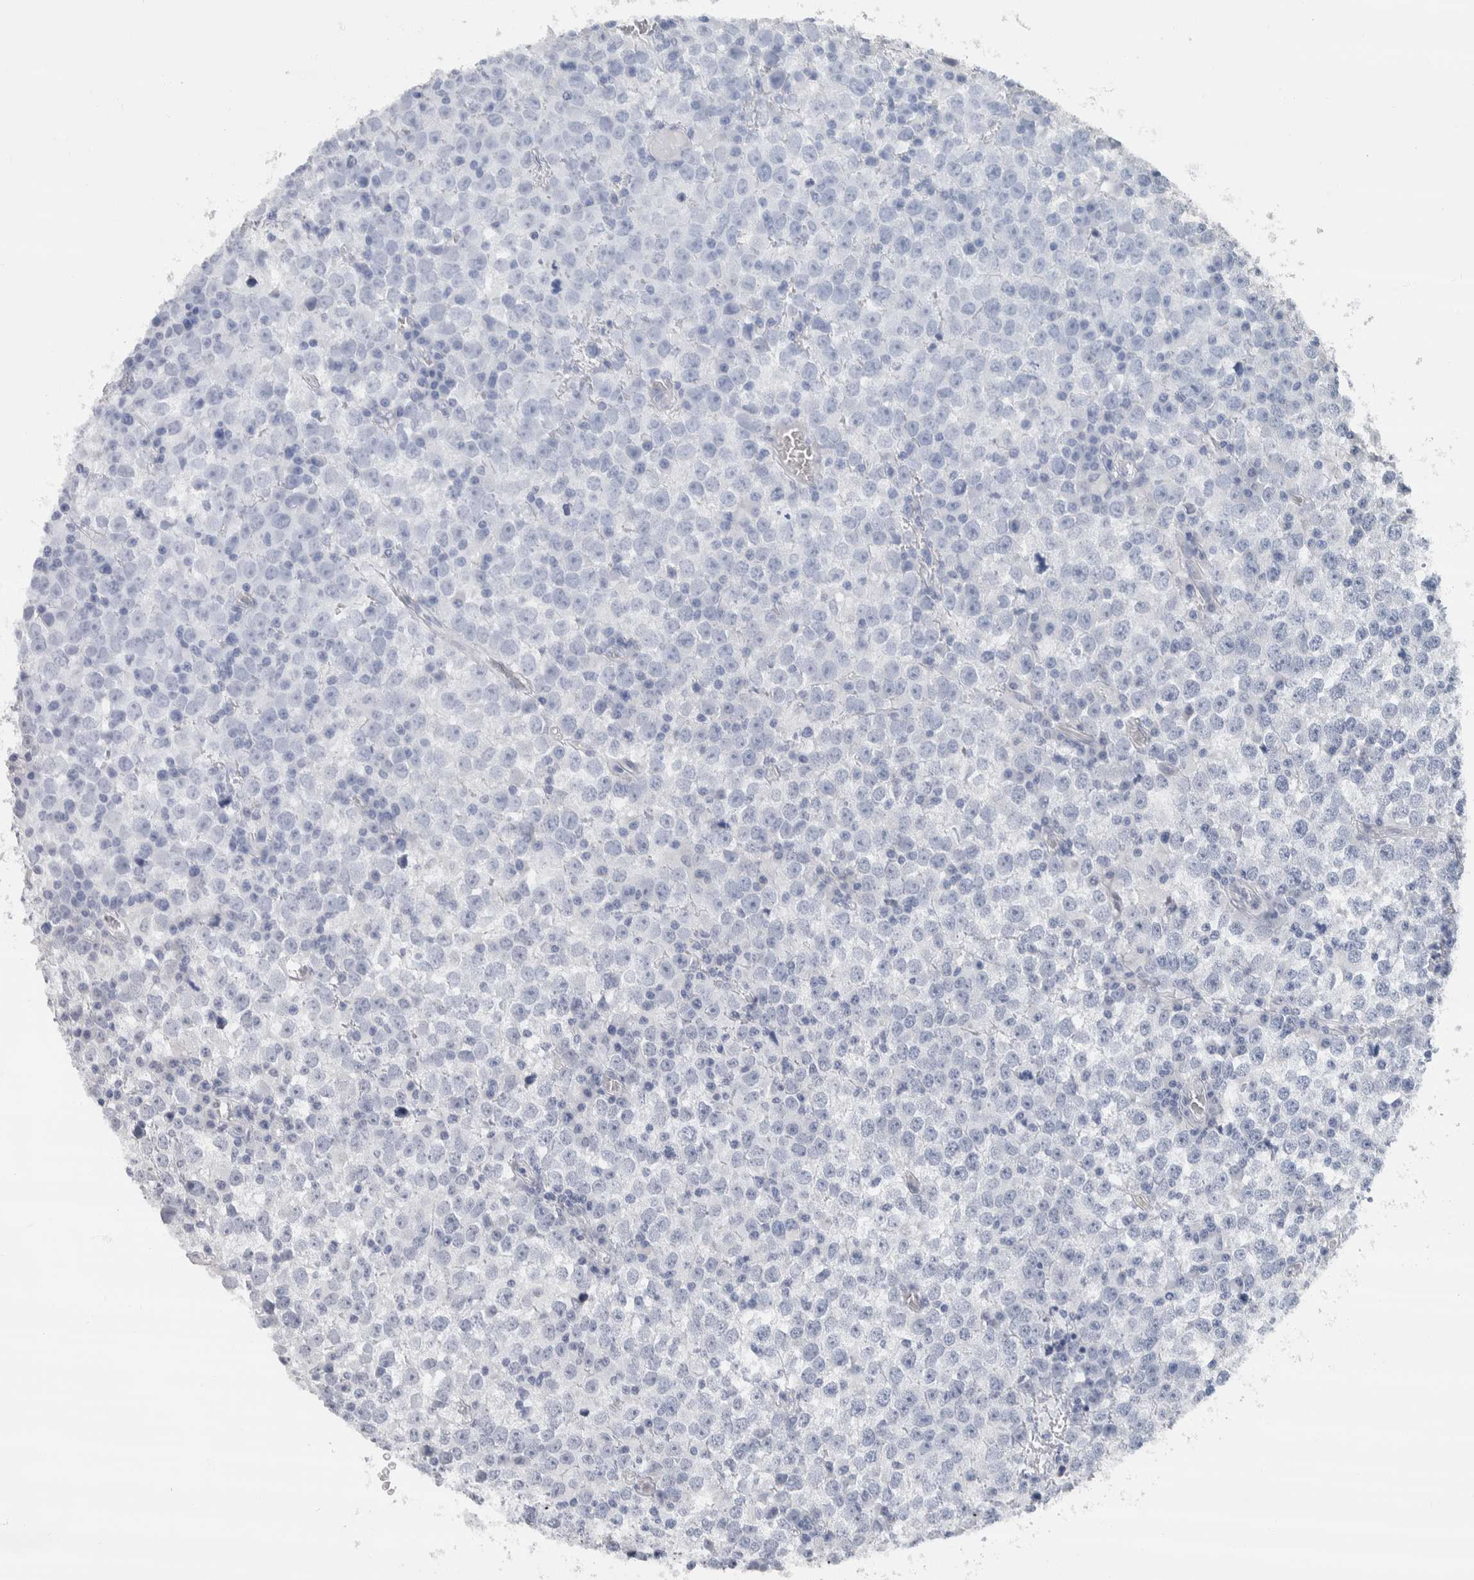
{"staining": {"intensity": "negative", "quantity": "none", "location": "none"}, "tissue": "testis cancer", "cell_type": "Tumor cells", "image_type": "cancer", "snomed": [{"axis": "morphology", "description": "Seminoma, NOS"}, {"axis": "topography", "description": "Testis"}], "caption": "Testis cancer was stained to show a protein in brown. There is no significant staining in tumor cells.", "gene": "NEFM", "patient": {"sex": "male", "age": 65}}